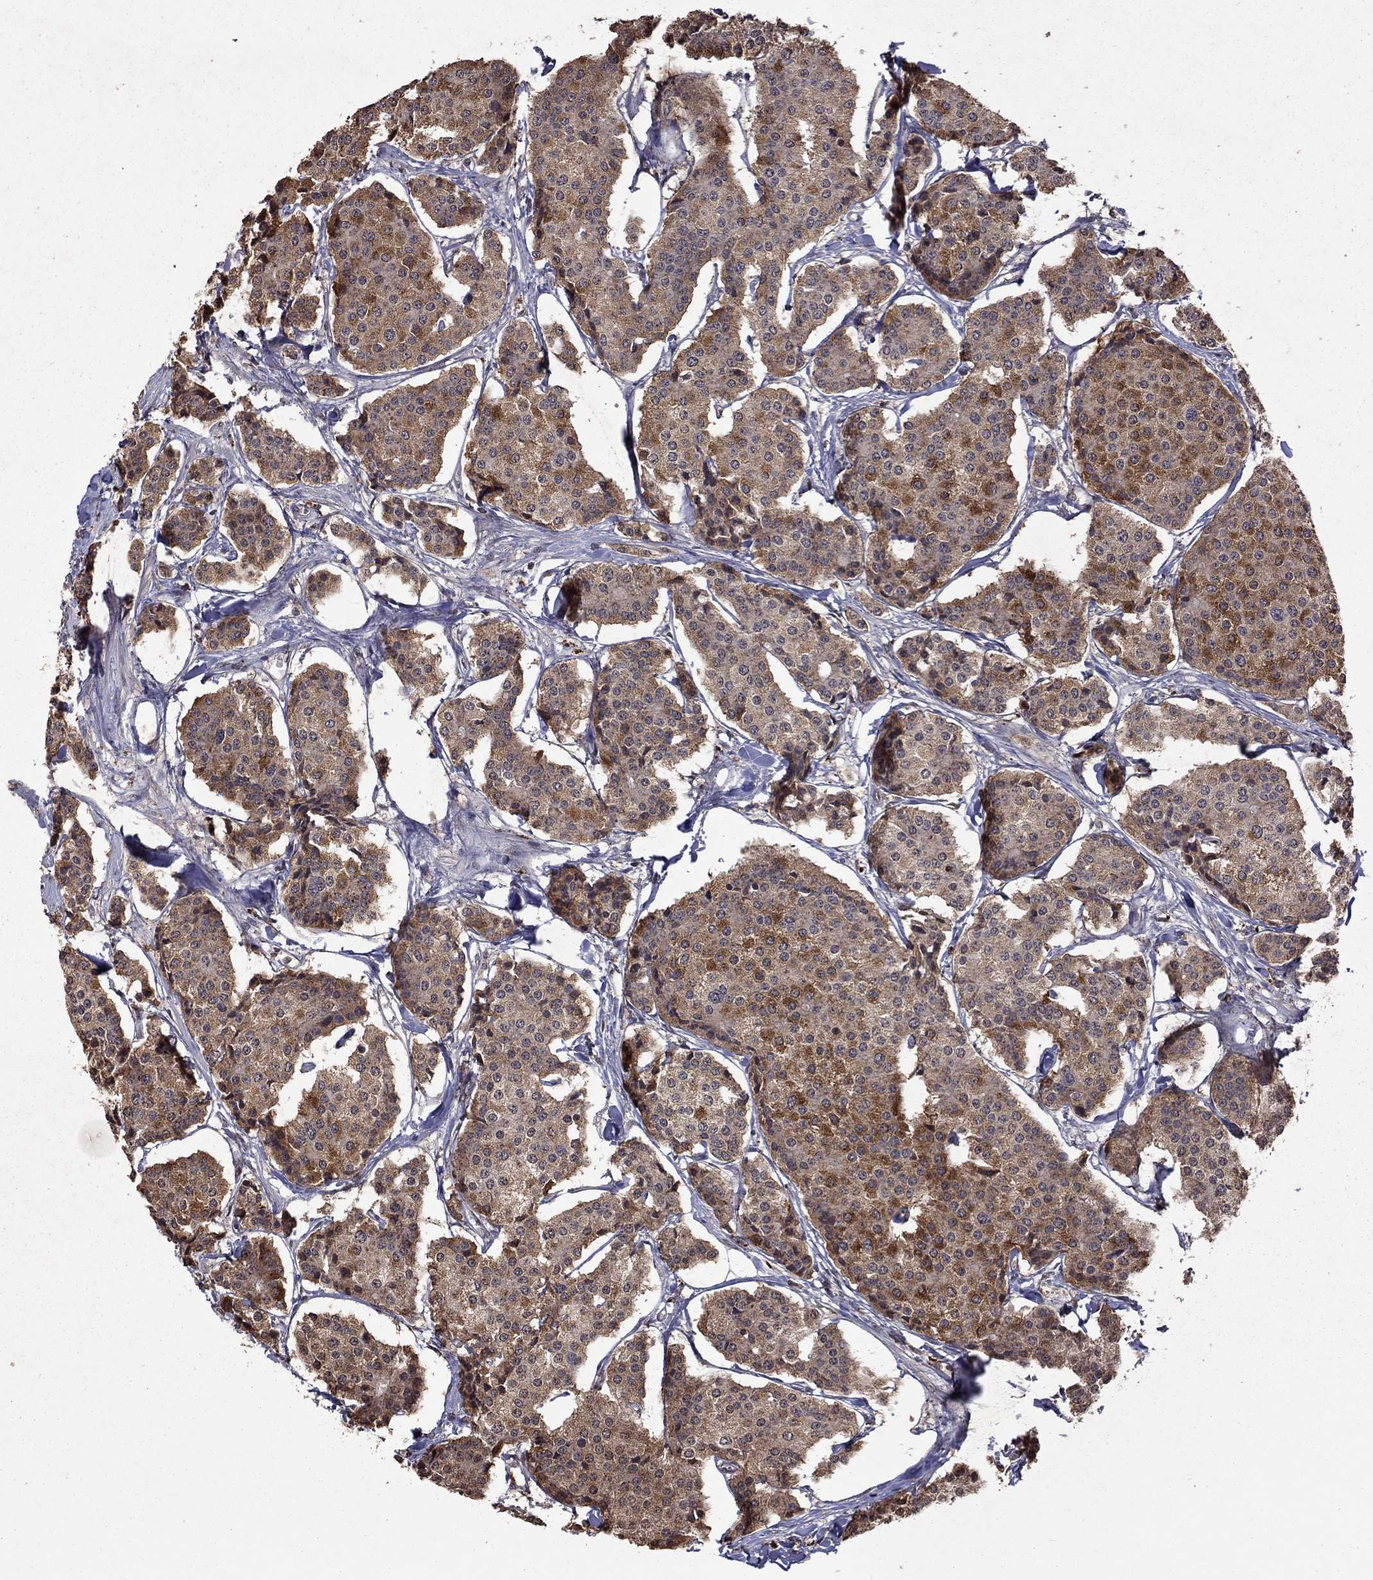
{"staining": {"intensity": "moderate", "quantity": "<25%", "location": "cytoplasmic/membranous"}, "tissue": "carcinoid", "cell_type": "Tumor cells", "image_type": "cancer", "snomed": [{"axis": "morphology", "description": "Carcinoid, malignant, NOS"}, {"axis": "topography", "description": "Small intestine"}], "caption": "Approximately <25% of tumor cells in human malignant carcinoid display moderate cytoplasmic/membranous protein expression as visualized by brown immunohistochemical staining.", "gene": "NLGN1", "patient": {"sex": "female", "age": 65}}